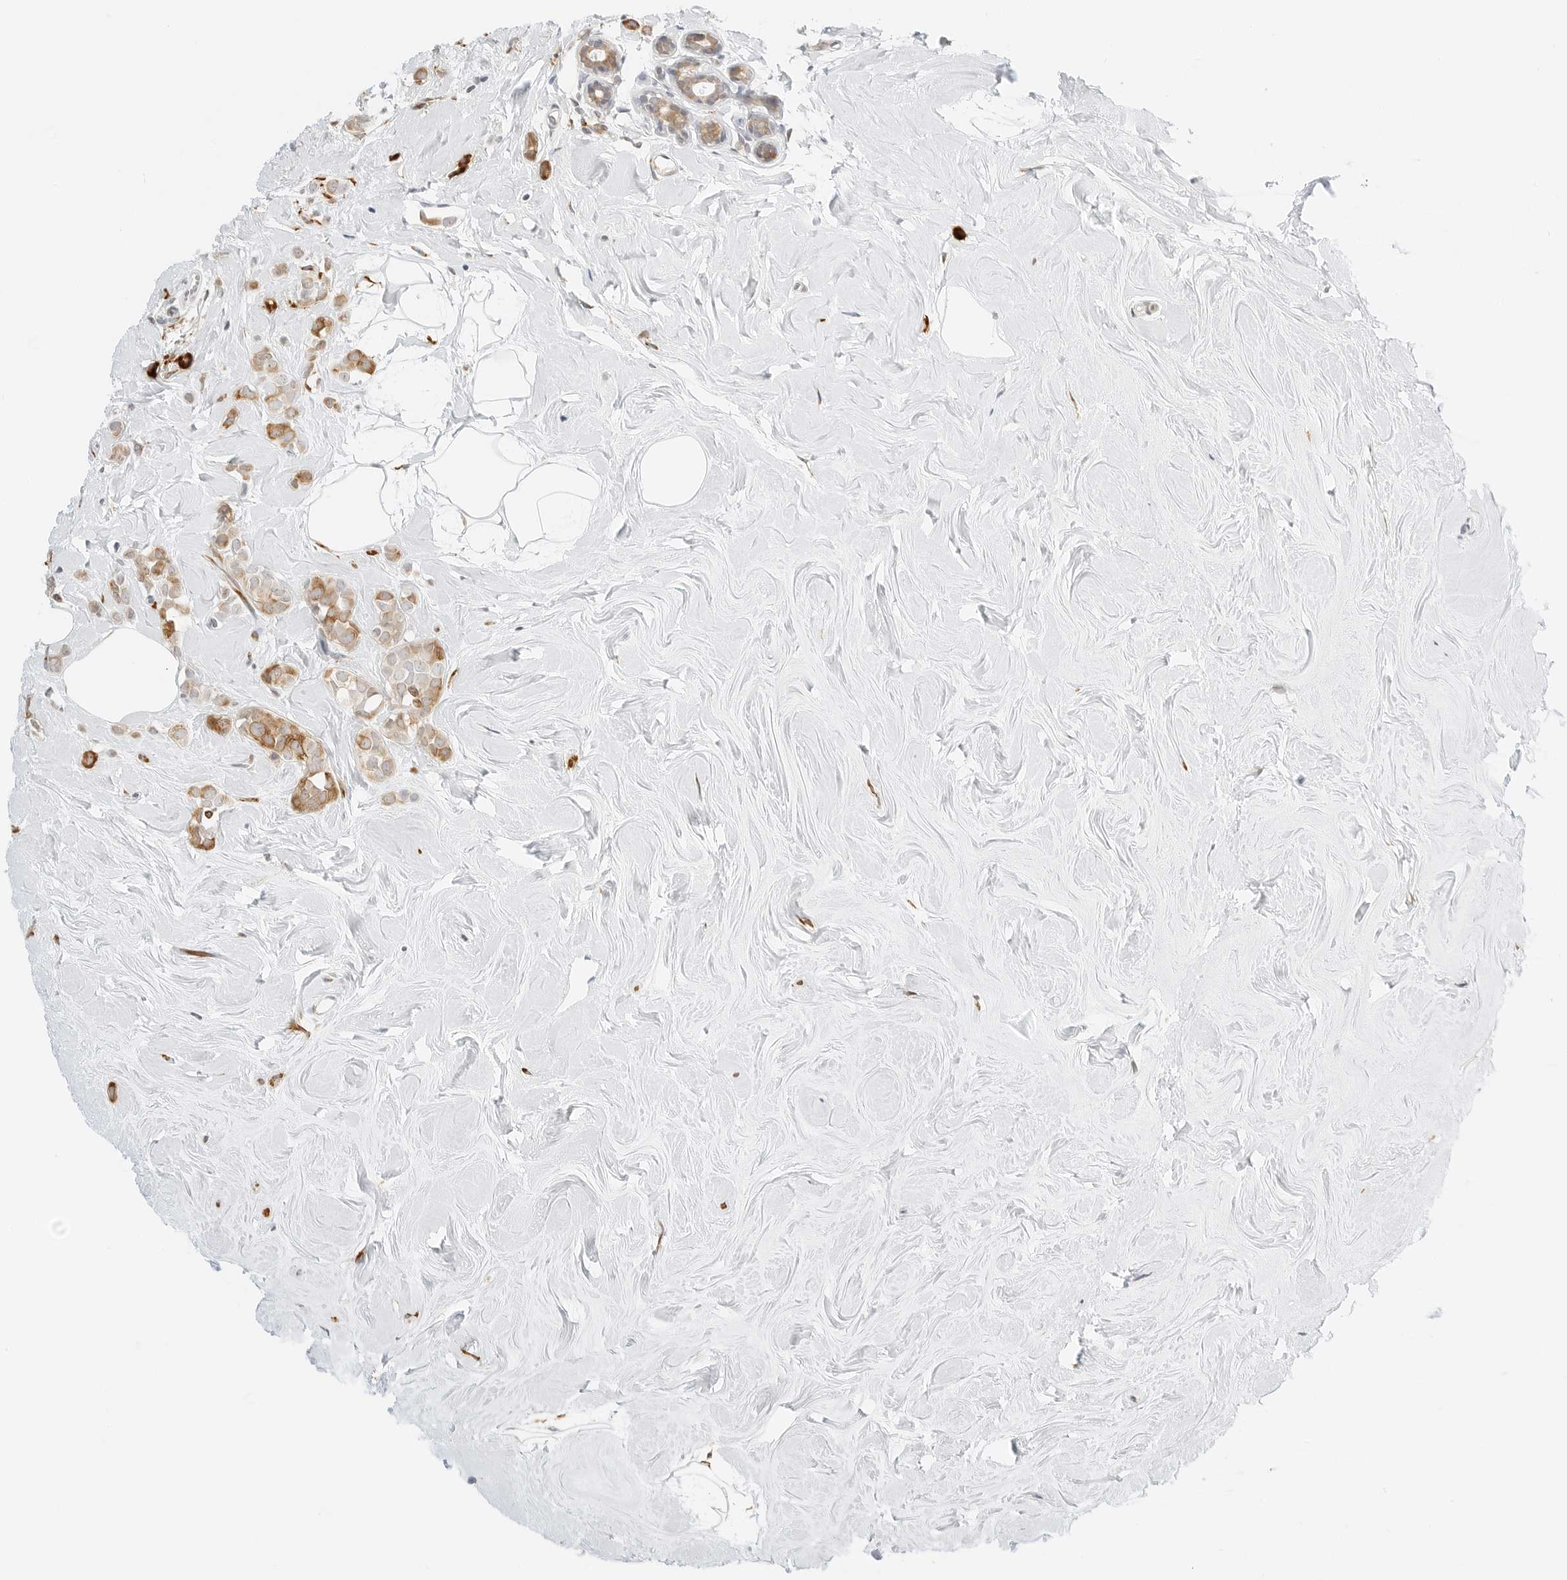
{"staining": {"intensity": "moderate", "quantity": ">75%", "location": "cytoplasmic/membranous"}, "tissue": "breast cancer", "cell_type": "Tumor cells", "image_type": "cancer", "snomed": [{"axis": "morphology", "description": "Lobular carcinoma"}, {"axis": "topography", "description": "Breast"}], "caption": "Breast cancer stained with IHC exhibits moderate cytoplasmic/membranous staining in about >75% of tumor cells. The protein of interest is shown in brown color, while the nuclei are stained blue.", "gene": "THEM4", "patient": {"sex": "female", "age": 47}}